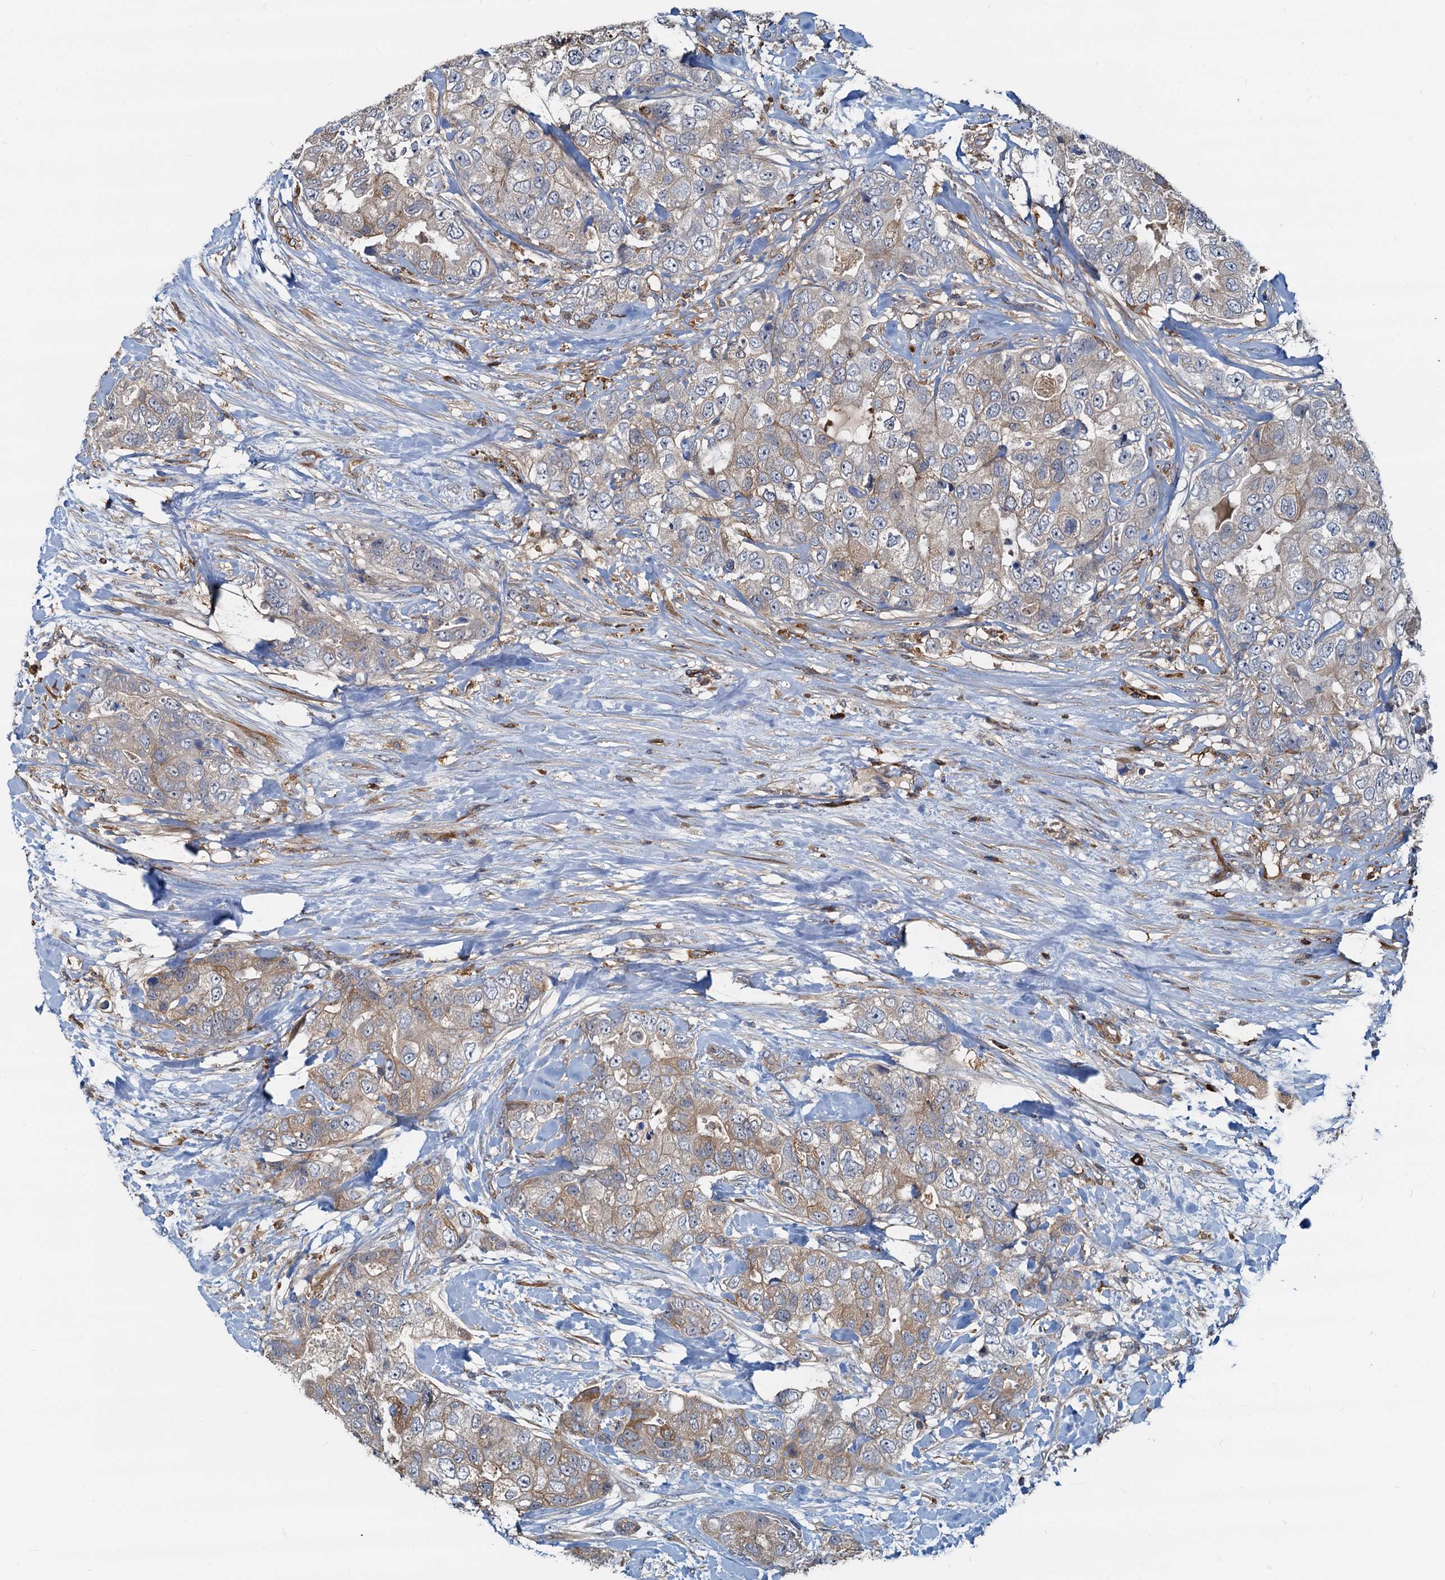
{"staining": {"intensity": "moderate", "quantity": "<25%", "location": "cytoplasmic/membranous"}, "tissue": "breast cancer", "cell_type": "Tumor cells", "image_type": "cancer", "snomed": [{"axis": "morphology", "description": "Duct carcinoma"}, {"axis": "topography", "description": "Breast"}], "caption": "Immunohistochemical staining of human breast intraductal carcinoma reveals low levels of moderate cytoplasmic/membranous protein positivity in about <25% of tumor cells.", "gene": "LNX2", "patient": {"sex": "female", "age": 62}}